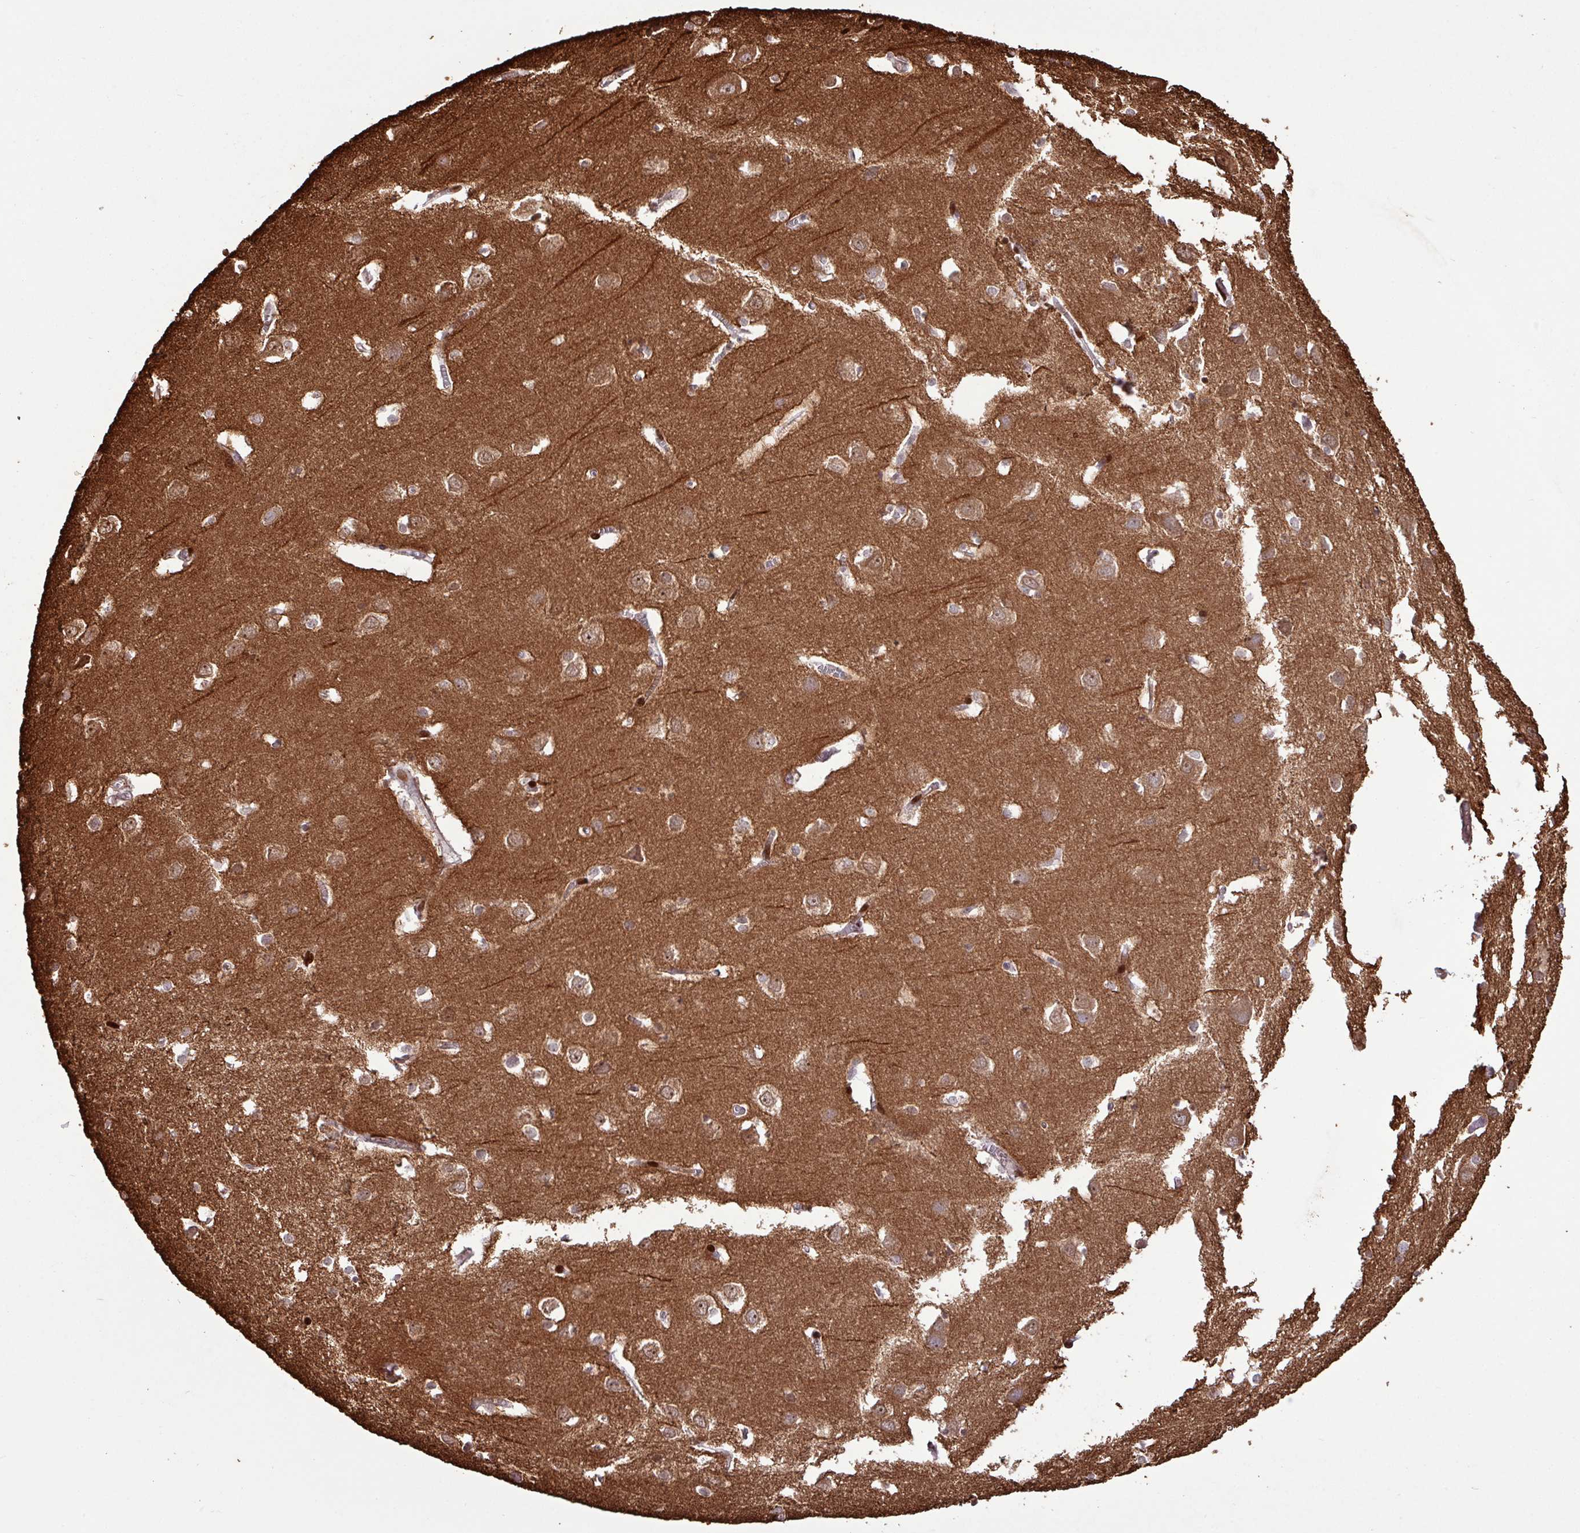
{"staining": {"intensity": "moderate", "quantity": "25%-75%", "location": "cytoplasmic/membranous,nuclear"}, "tissue": "cerebral cortex", "cell_type": "Endothelial cells", "image_type": "normal", "snomed": [{"axis": "morphology", "description": "Normal tissue, NOS"}, {"axis": "topography", "description": "Cerebral cortex"}], "caption": "Immunohistochemistry of unremarkable cerebral cortex shows medium levels of moderate cytoplasmic/membranous,nuclear staining in about 25%-75% of endothelial cells.", "gene": "ZNF300", "patient": {"sex": "male", "age": 70}}